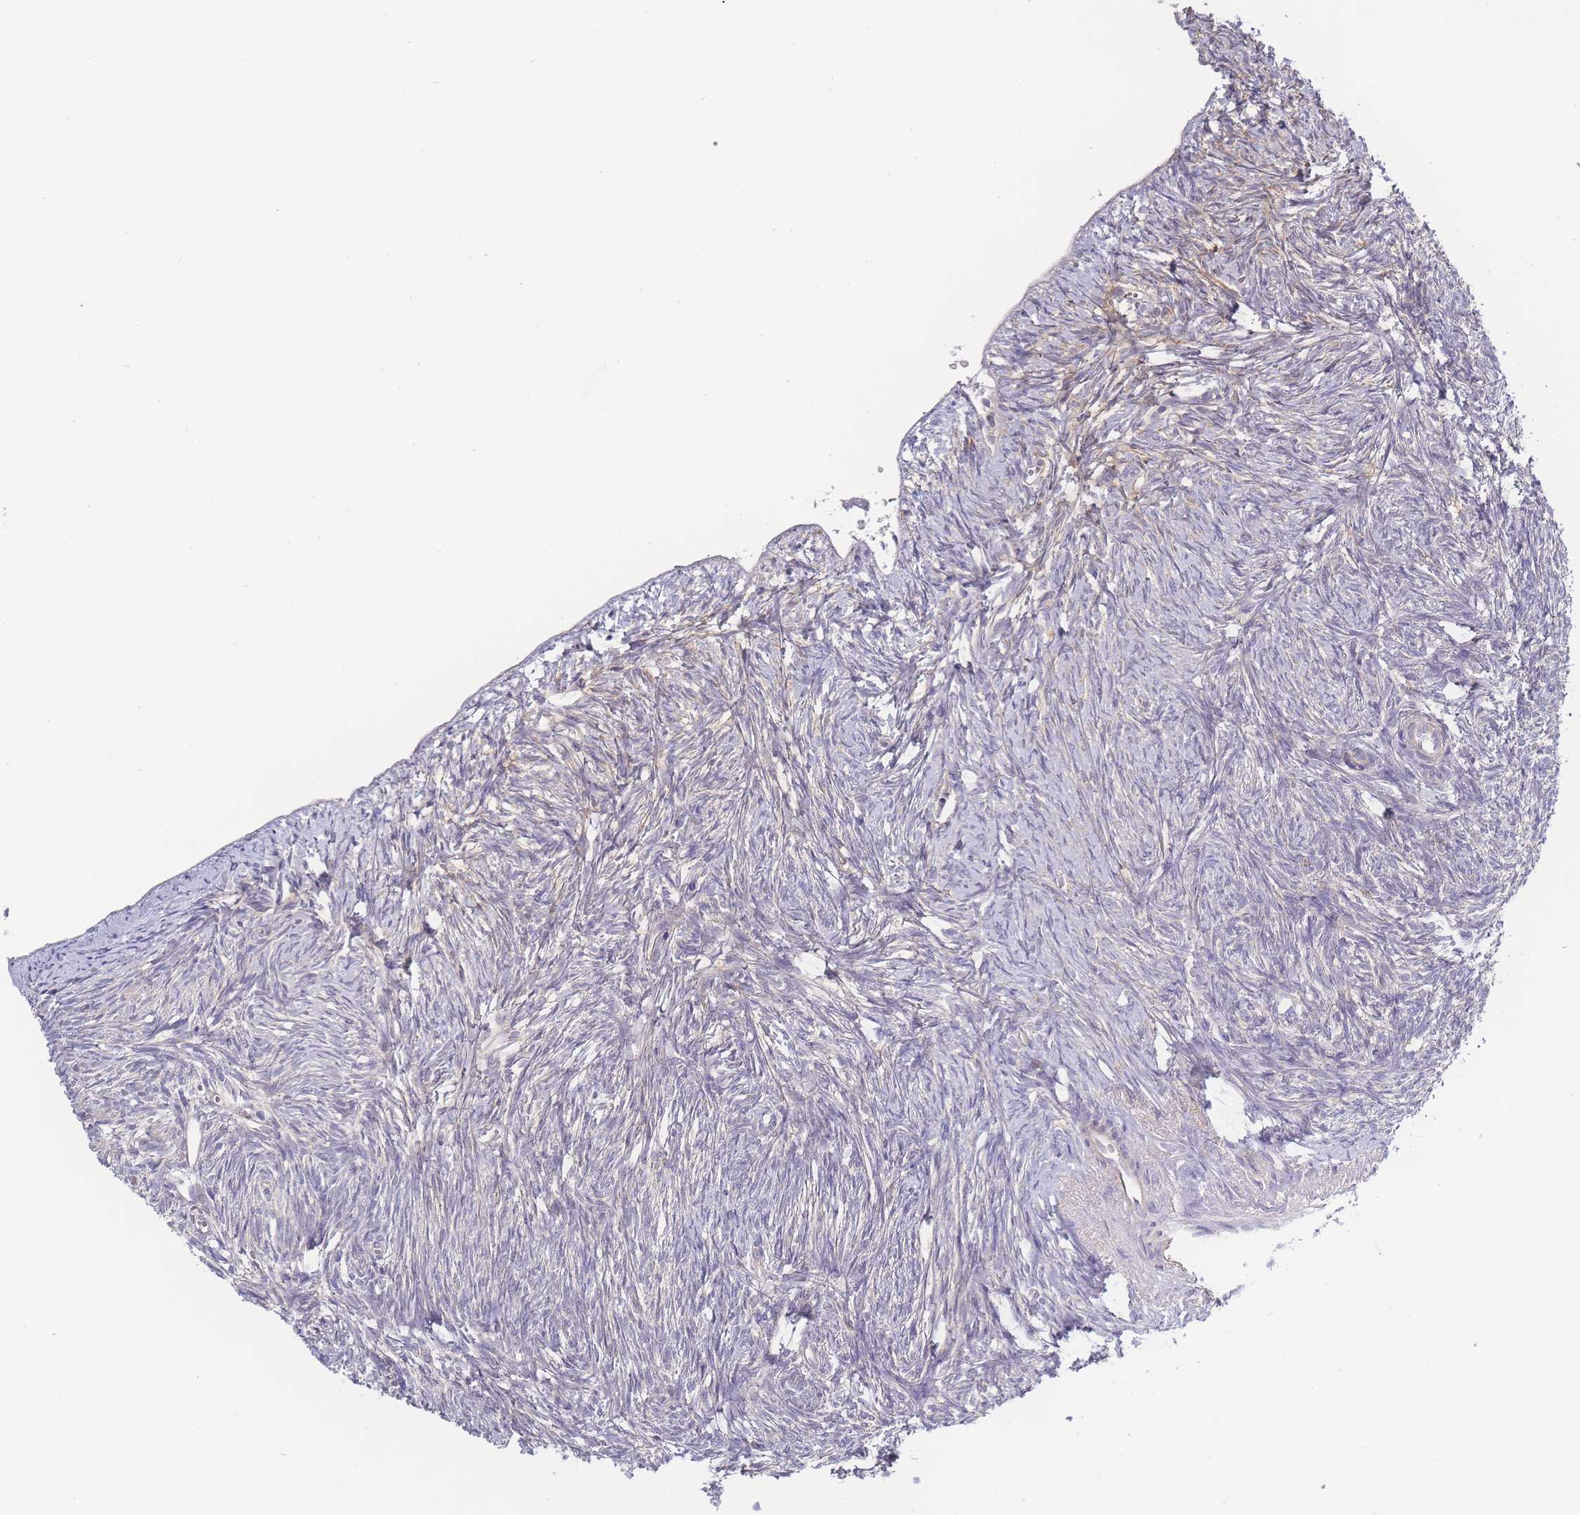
{"staining": {"intensity": "negative", "quantity": "none", "location": "none"}, "tissue": "ovary", "cell_type": "Ovarian stroma cells", "image_type": "normal", "snomed": [{"axis": "morphology", "description": "Normal tissue, NOS"}, {"axis": "topography", "description": "Ovary"}], "caption": "Immunohistochemistry (IHC) micrograph of unremarkable ovary: ovary stained with DAB (3,3'-diaminobenzidine) demonstrates no significant protein staining in ovarian stroma cells. The staining was performed using DAB (3,3'-diaminobenzidine) to visualize the protein expression in brown, while the nuclei were stained in blue with hematoxylin (Magnification: 20x).", "gene": "SPHKAP", "patient": {"sex": "female", "age": 51}}